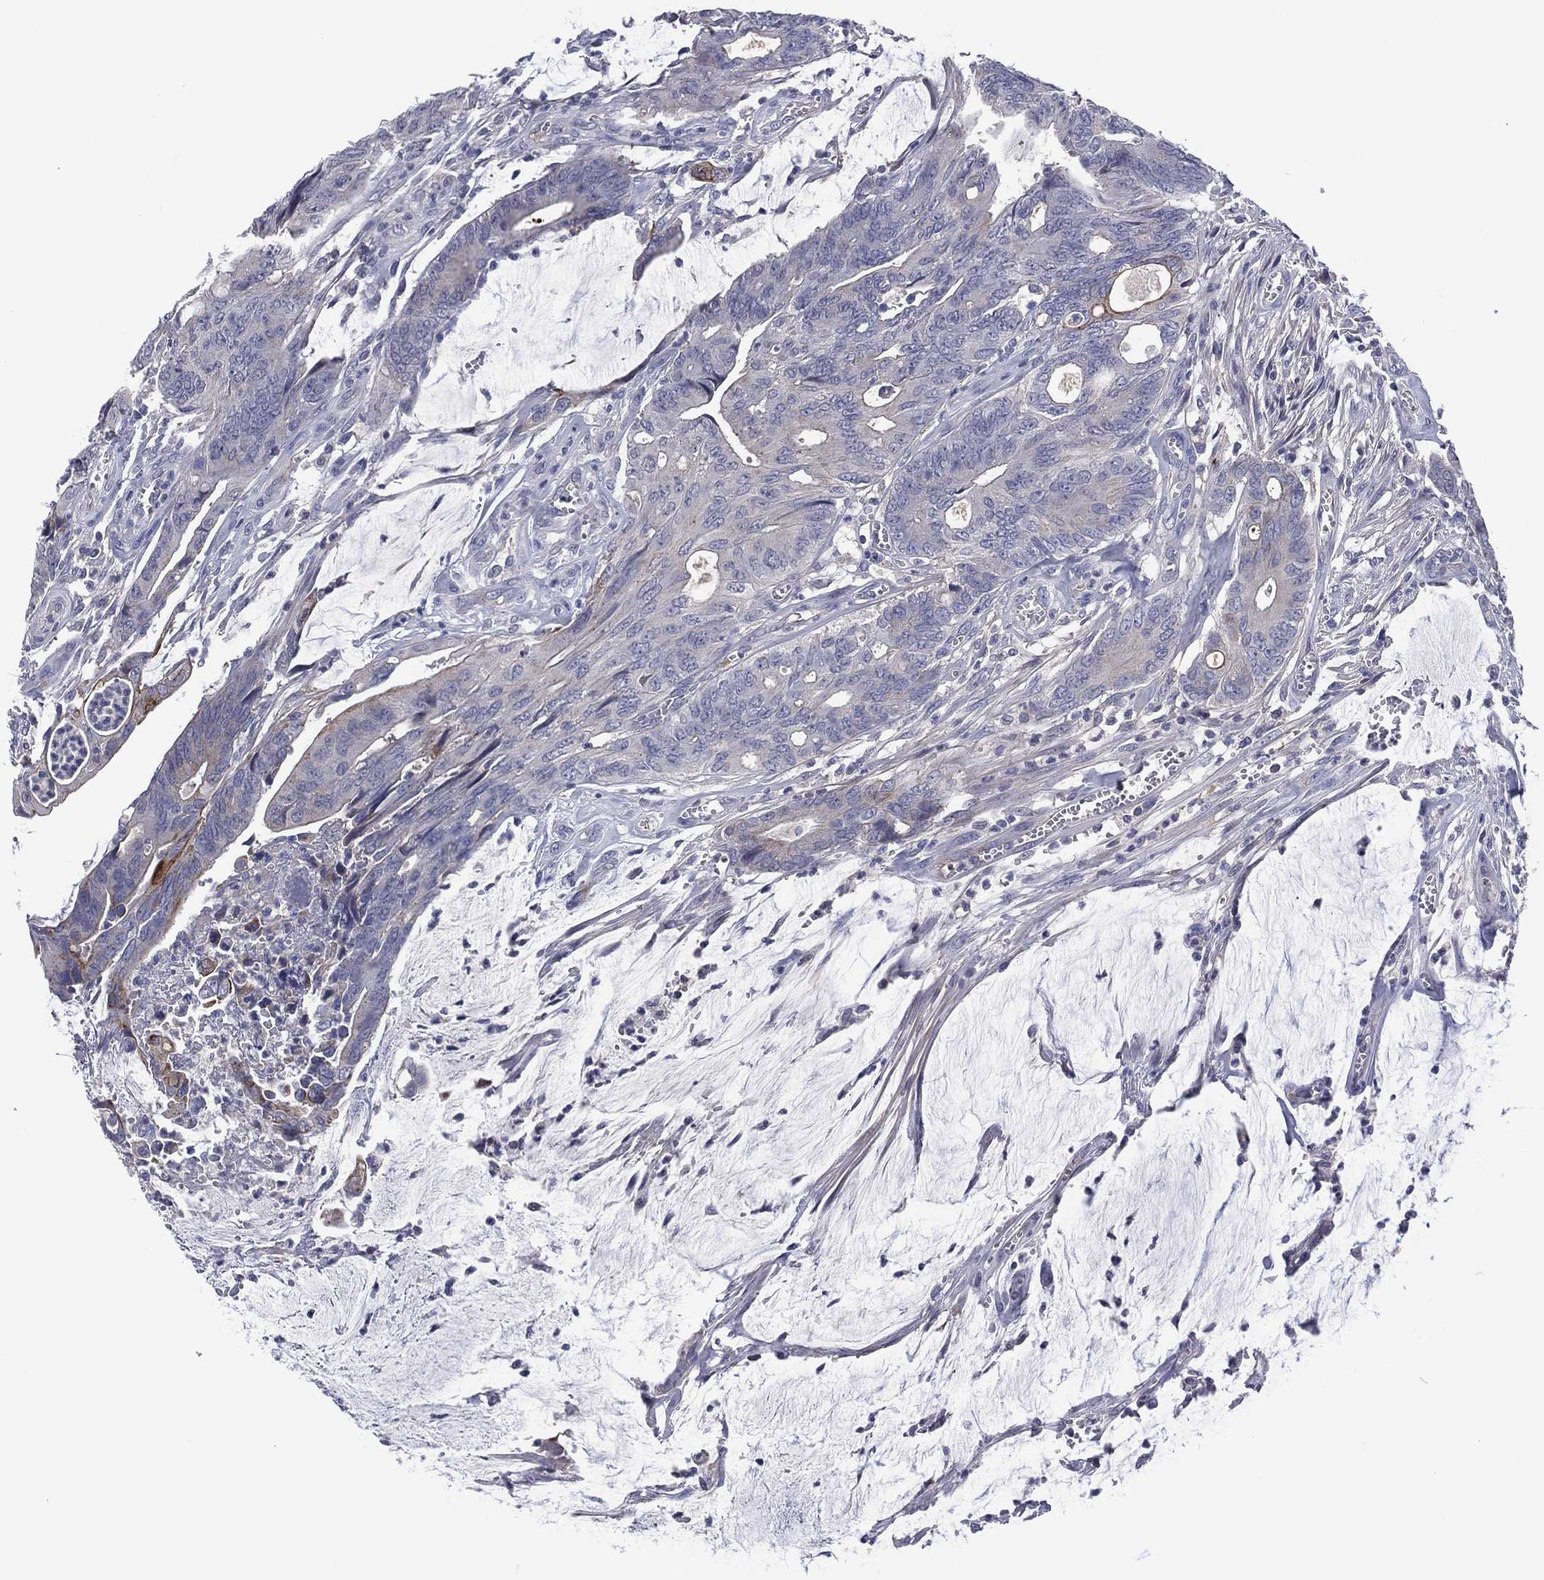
{"staining": {"intensity": "negative", "quantity": "none", "location": "none"}, "tissue": "colorectal cancer", "cell_type": "Tumor cells", "image_type": "cancer", "snomed": [{"axis": "morphology", "description": "Normal tissue, NOS"}, {"axis": "morphology", "description": "Adenocarcinoma, NOS"}, {"axis": "topography", "description": "Colon"}], "caption": "A high-resolution image shows IHC staining of adenocarcinoma (colorectal), which exhibits no significant expression in tumor cells.", "gene": "TRIM31", "patient": {"sex": "male", "age": 65}}